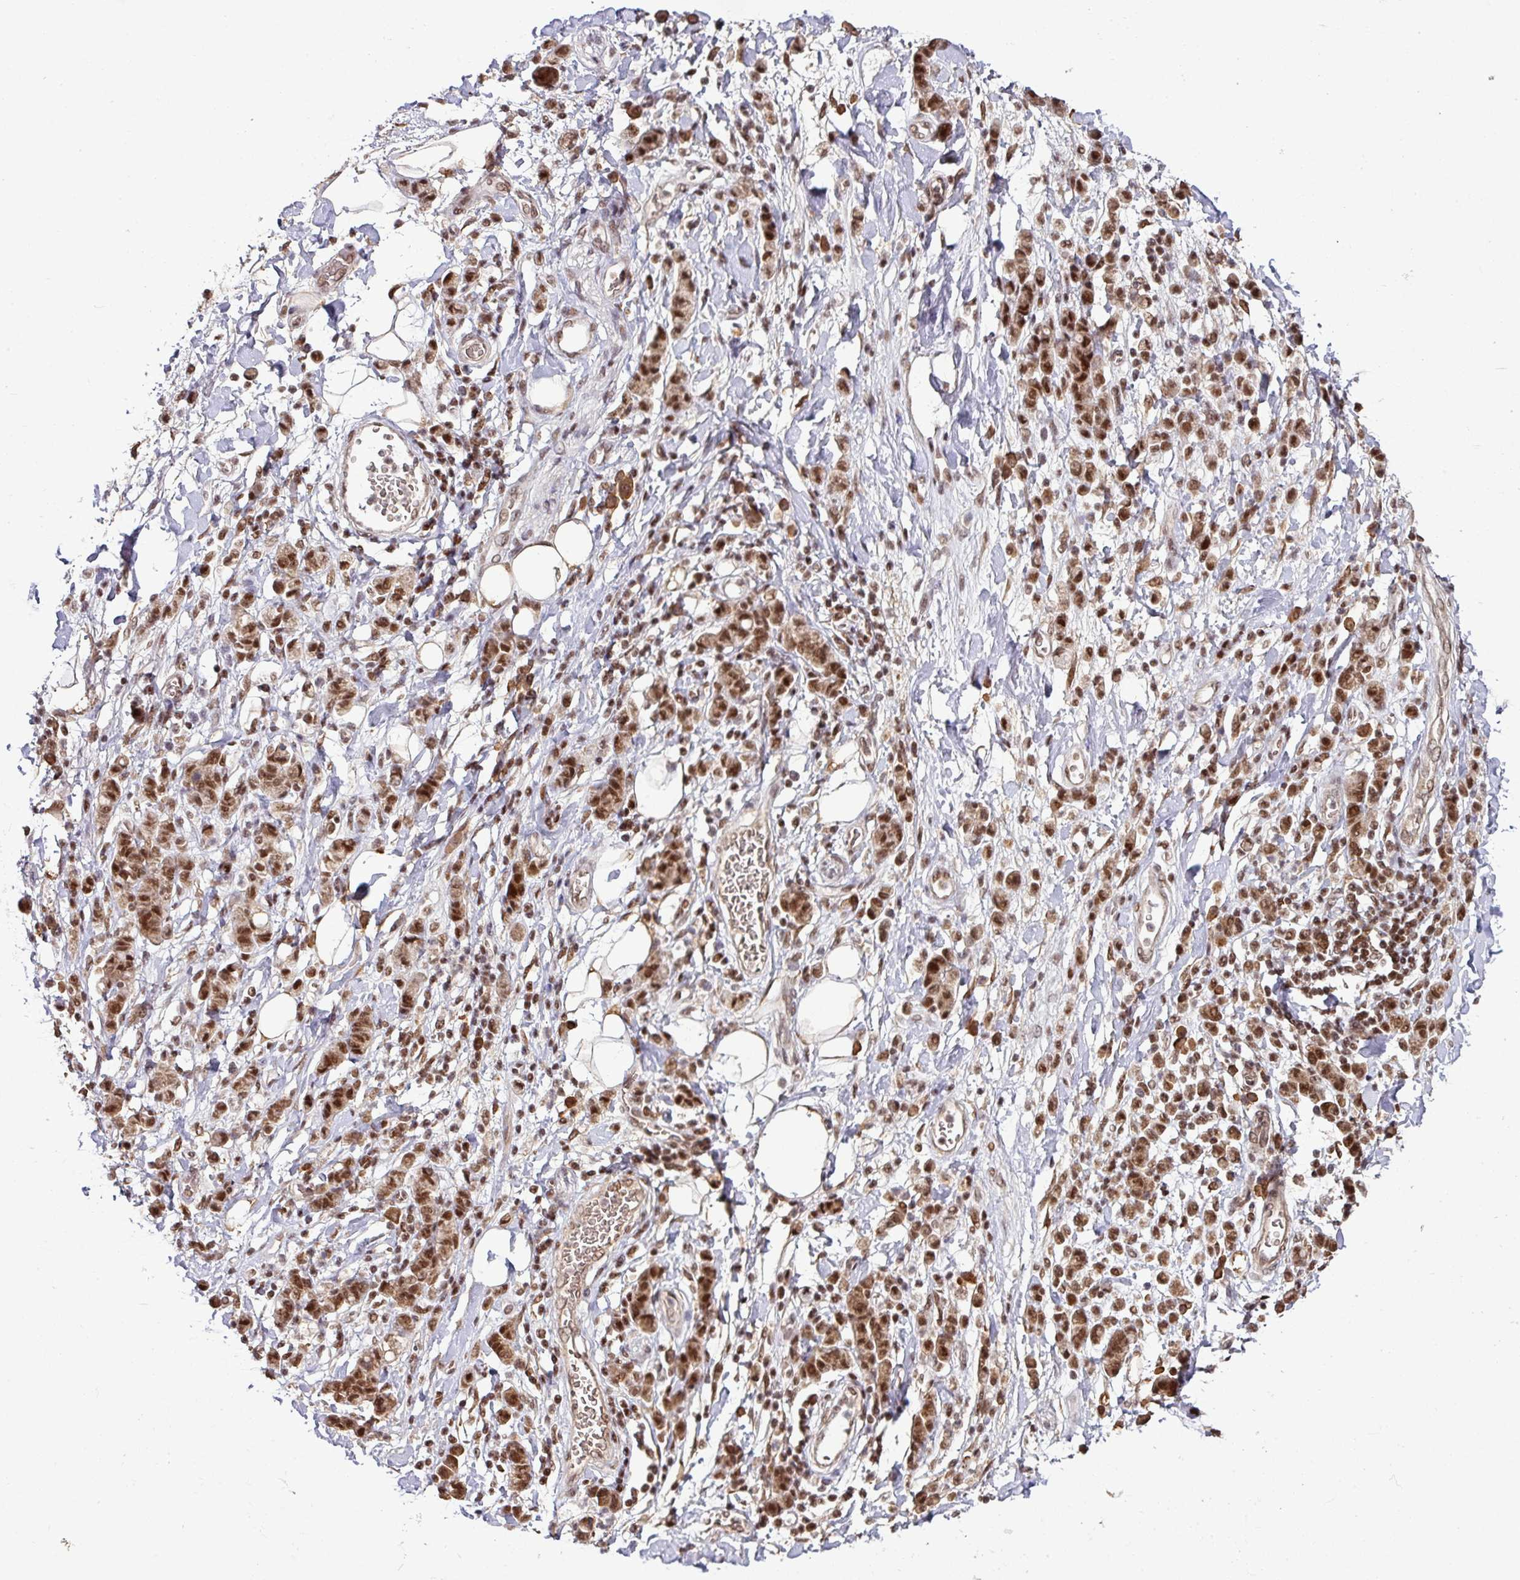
{"staining": {"intensity": "strong", "quantity": ">75%", "location": "nuclear"}, "tissue": "stomach cancer", "cell_type": "Tumor cells", "image_type": "cancer", "snomed": [{"axis": "morphology", "description": "Adenocarcinoma, NOS"}, {"axis": "topography", "description": "Stomach"}], "caption": "Protein staining of stomach cancer (adenocarcinoma) tissue demonstrates strong nuclear staining in approximately >75% of tumor cells. The staining was performed using DAB (3,3'-diaminobenzidine) to visualize the protein expression in brown, while the nuclei were stained in blue with hematoxylin (Magnification: 20x).", "gene": "PHF23", "patient": {"sex": "male", "age": 77}}